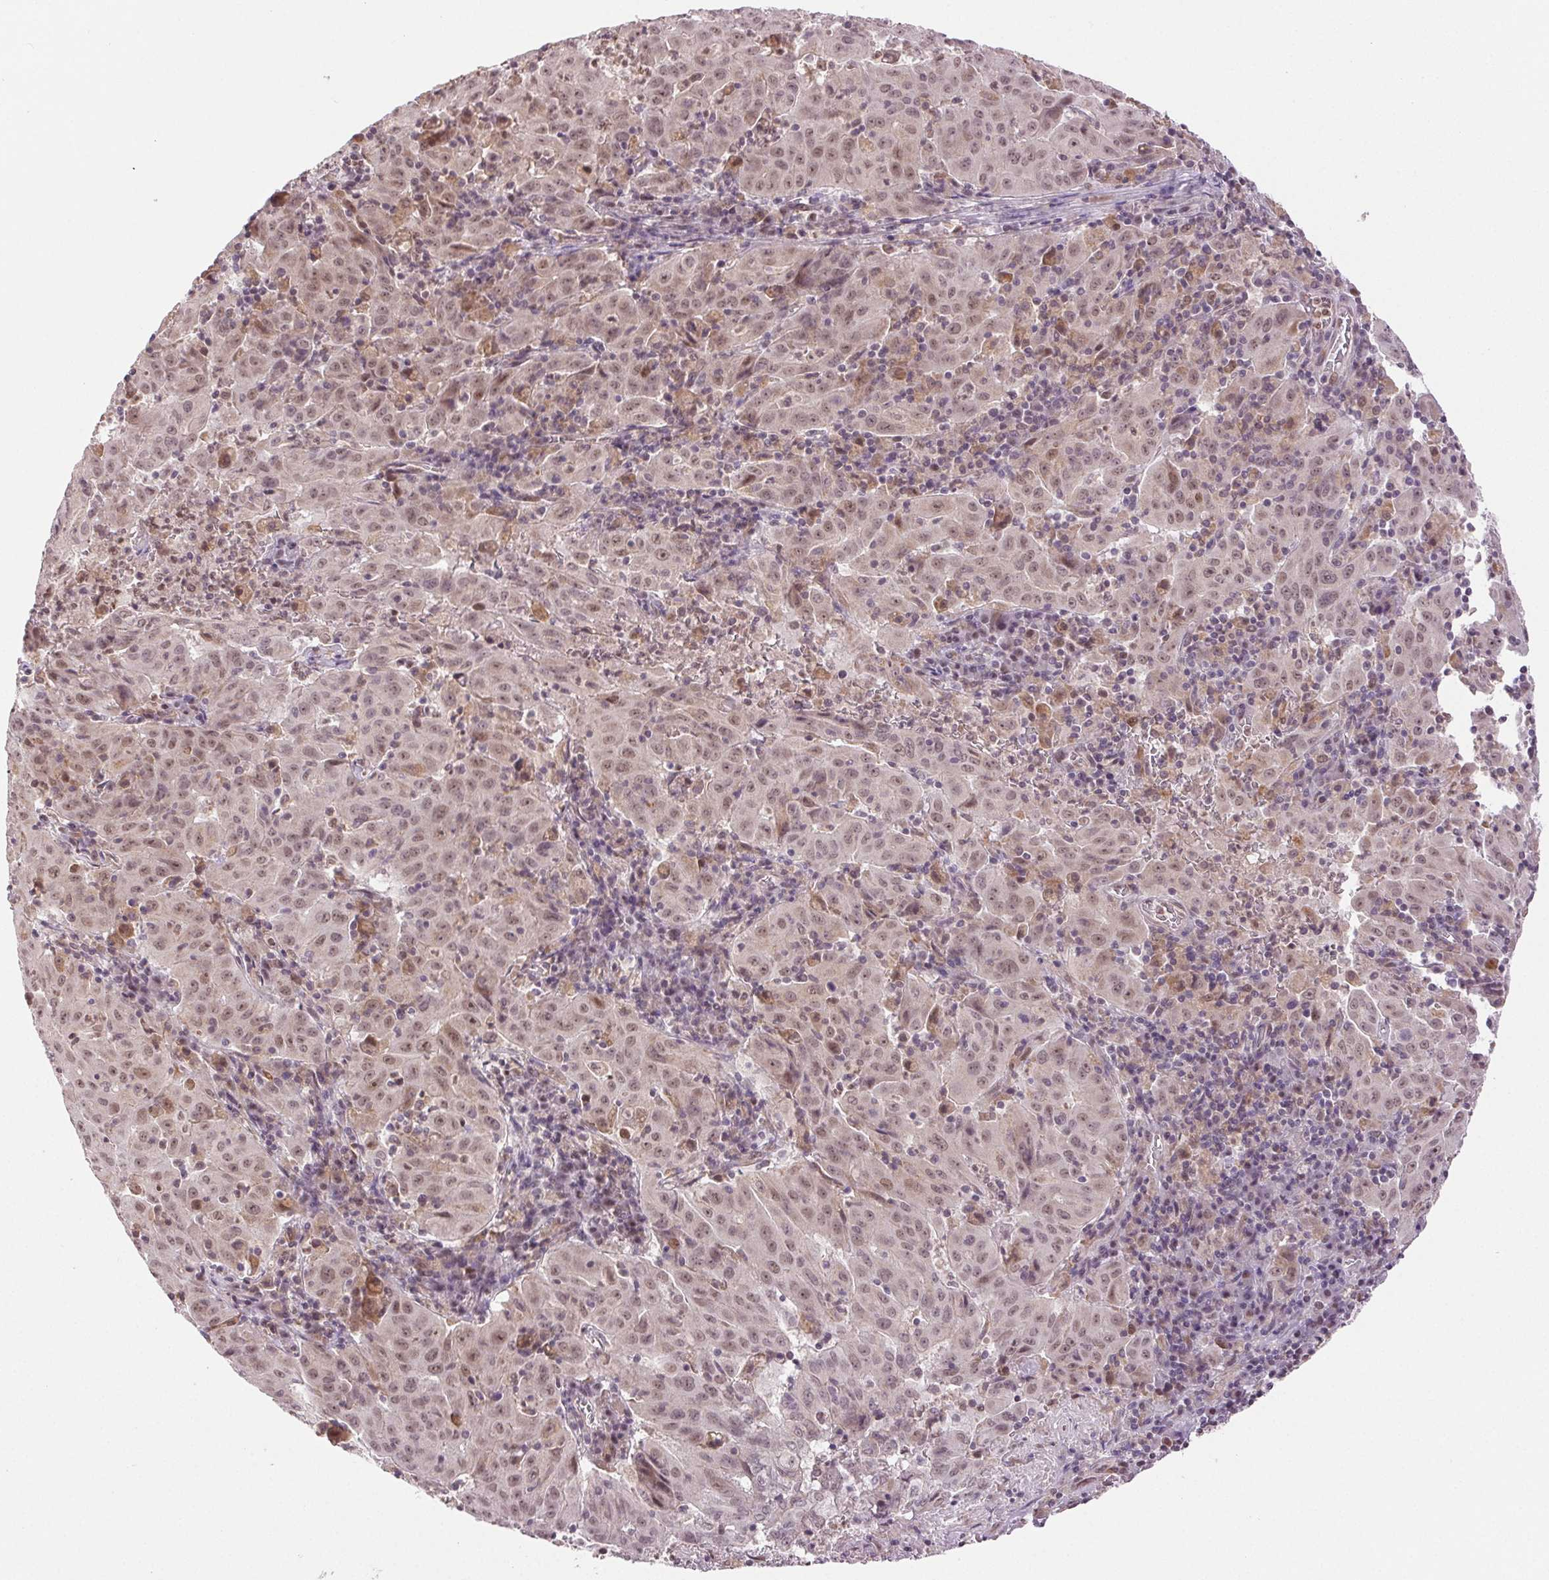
{"staining": {"intensity": "weak", "quantity": ">75%", "location": "nuclear"}, "tissue": "pancreatic cancer", "cell_type": "Tumor cells", "image_type": "cancer", "snomed": [{"axis": "morphology", "description": "Adenocarcinoma, NOS"}, {"axis": "topography", "description": "Pancreas"}], "caption": "Immunohistochemical staining of human adenocarcinoma (pancreatic) exhibits low levels of weak nuclear staining in about >75% of tumor cells. (Stains: DAB in brown, nuclei in blue, Microscopy: brightfield microscopy at high magnification).", "gene": "GRHL3", "patient": {"sex": "male", "age": 63}}